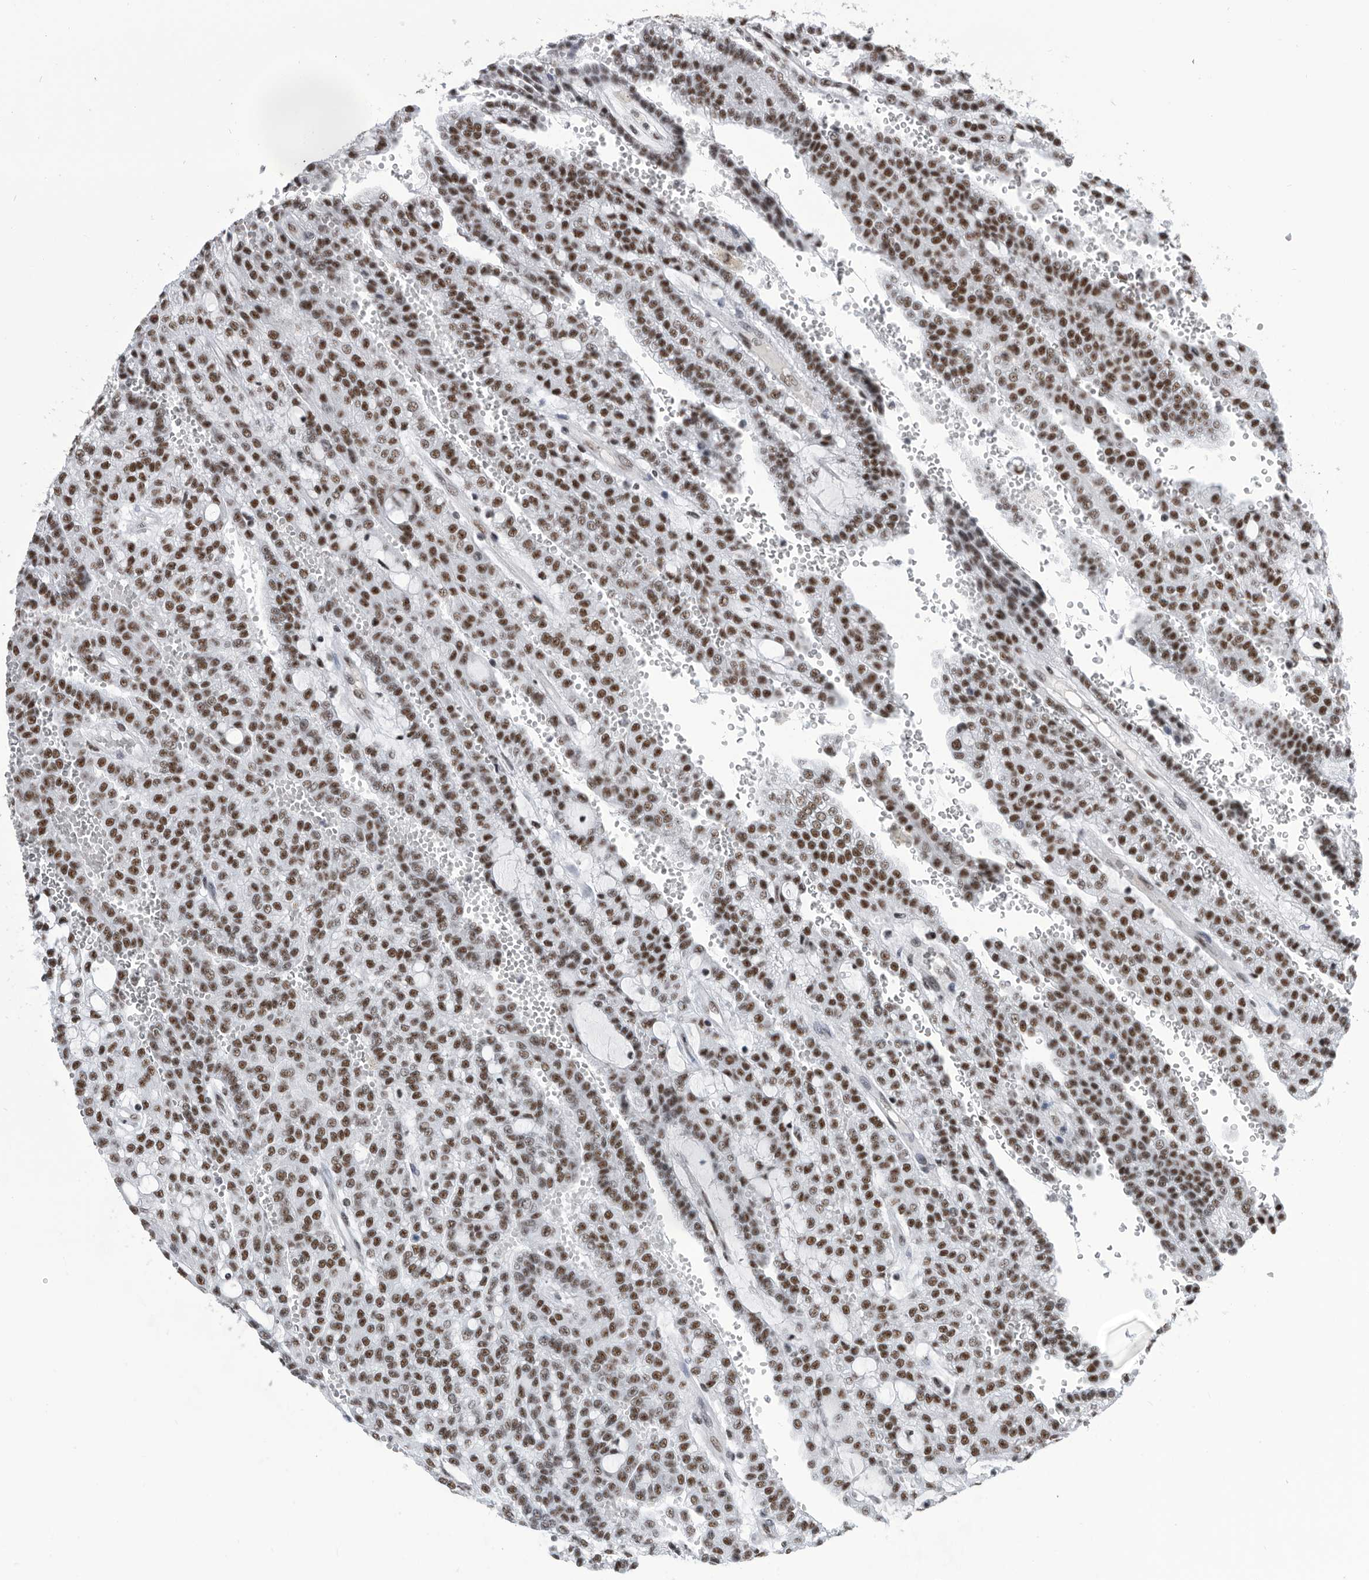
{"staining": {"intensity": "strong", "quantity": ">75%", "location": "nuclear"}, "tissue": "renal cancer", "cell_type": "Tumor cells", "image_type": "cancer", "snomed": [{"axis": "morphology", "description": "Adenocarcinoma, NOS"}, {"axis": "topography", "description": "Kidney"}], "caption": "Approximately >75% of tumor cells in human renal cancer exhibit strong nuclear protein expression as visualized by brown immunohistochemical staining.", "gene": "SF3A1", "patient": {"sex": "male", "age": 63}}